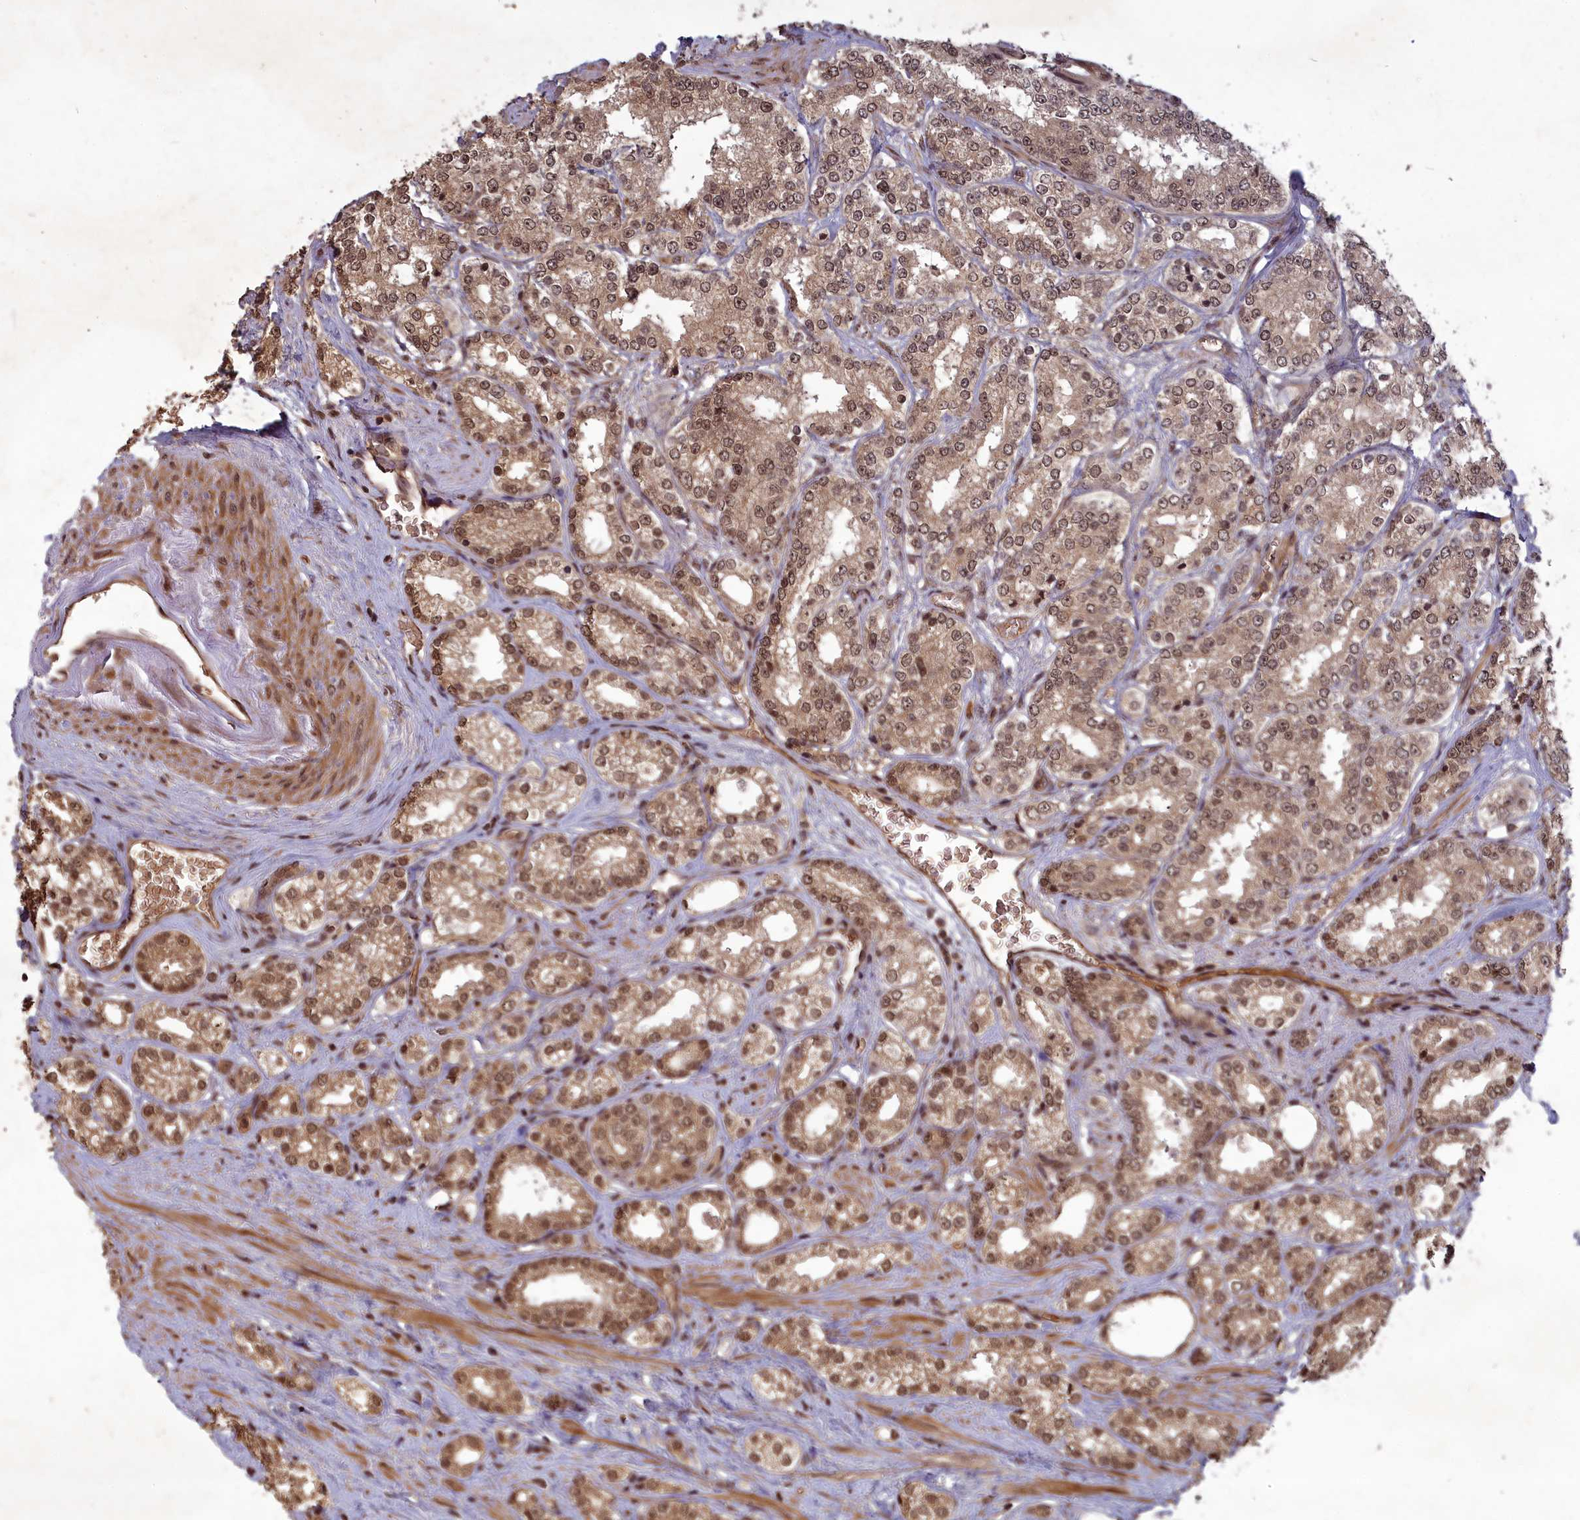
{"staining": {"intensity": "moderate", "quantity": ">75%", "location": "nuclear"}, "tissue": "prostate cancer", "cell_type": "Tumor cells", "image_type": "cancer", "snomed": [{"axis": "morphology", "description": "Normal tissue, NOS"}, {"axis": "morphology", "description": "Adenocarcinoma, High grade"}, {"axis": "topography", "description": "Prostate"}], "caption": "This image displays immunohistochemistry staining of prostate cancer (high-grade adenocarcinoma), with medium moderate nuclear staining in about >75% of tumor cells.", "gene": "SRMS", "patient": {"sex": "male", "age": 83}}